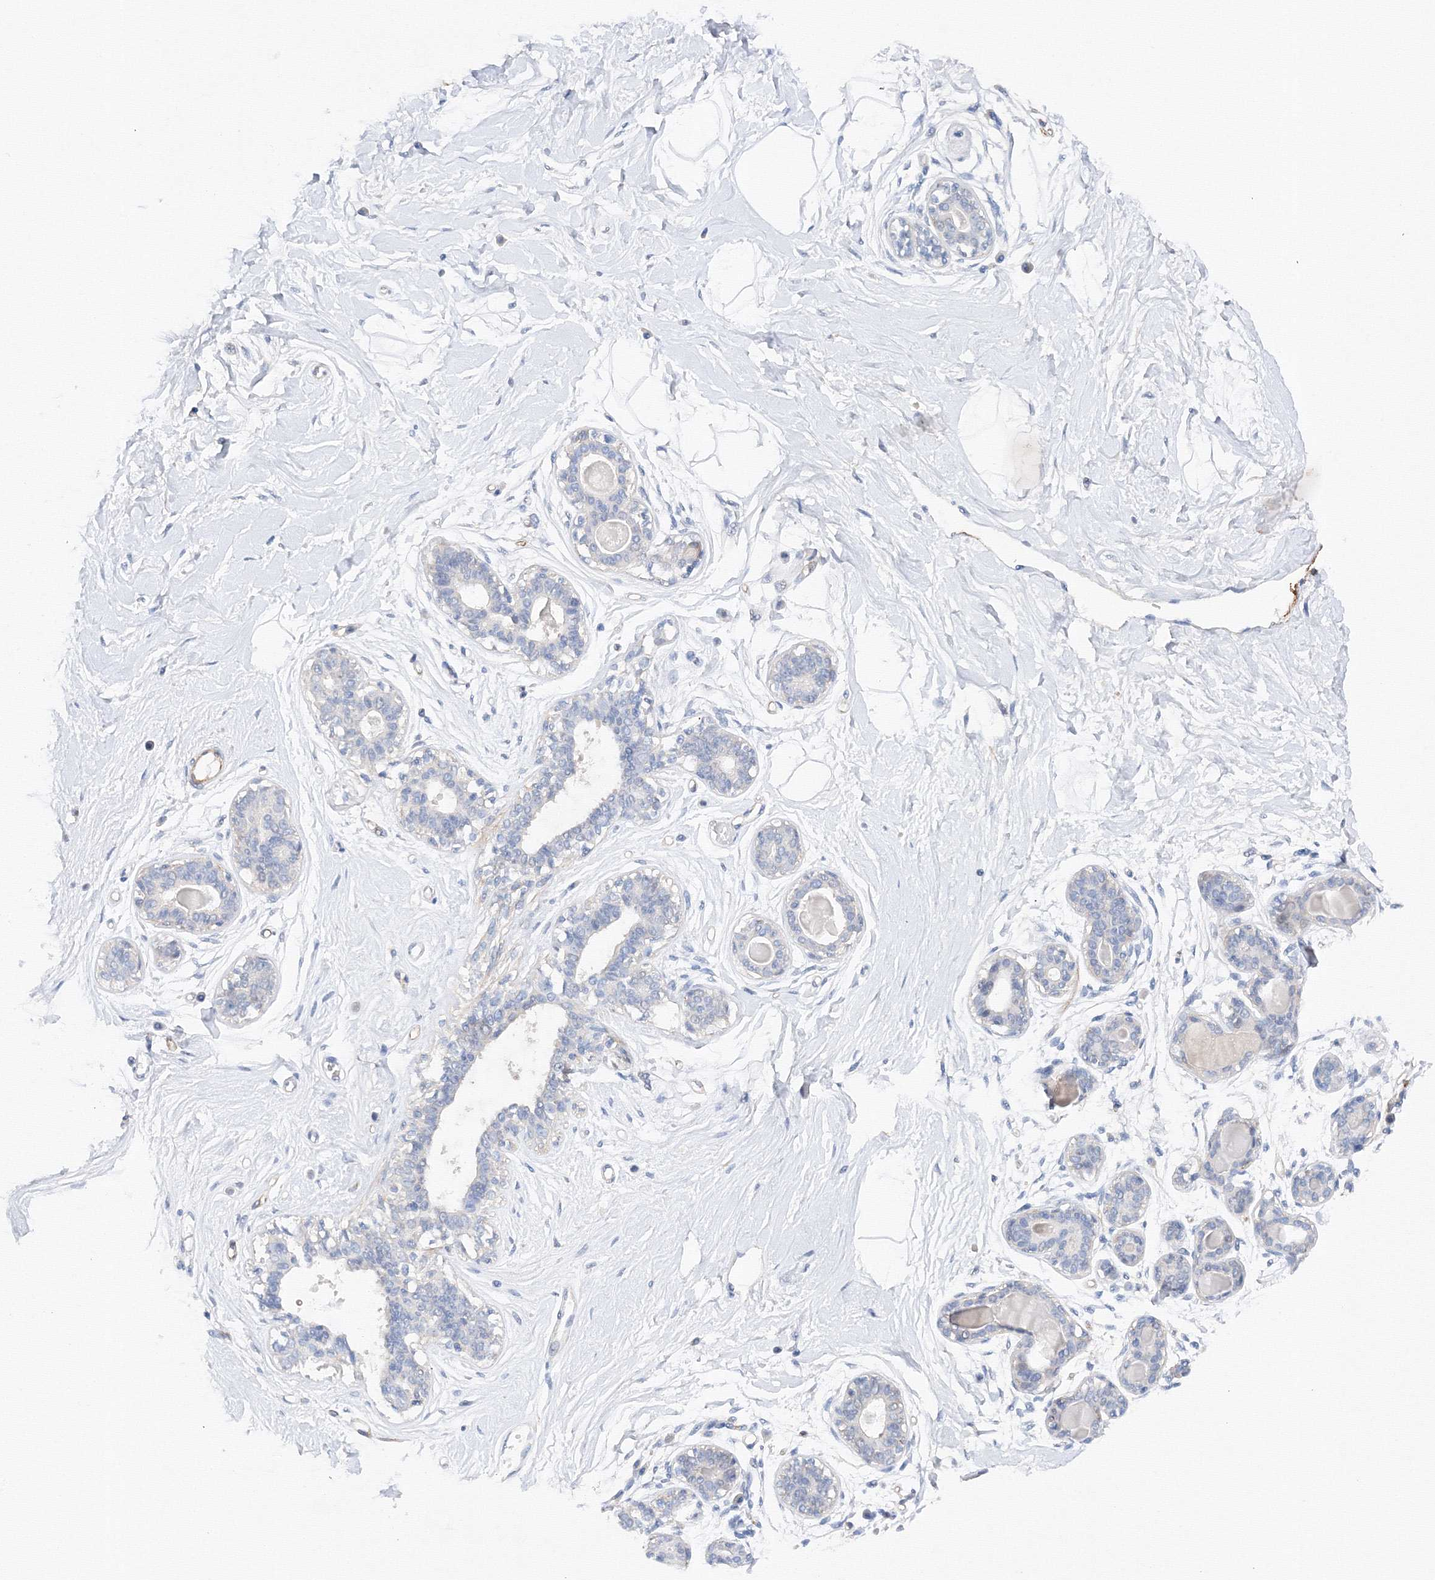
{"staining": {"intensity": "negative", "quantity": "none", "location": "none"}, "tissue": "breast", "cell_type": "Adipocytes", "image_type": "normal", "snomed": [{"axis": "morphology", "description": "Normal tissue, NOS"}, {"axis": "topography", "description": "Breast"}], "caption": "Immunohistochemistry (IHC) histopathology image of normal breast: breast stained with DAB displays no significant protein positivity in adipocytes. (DAB immunohistochemistry (IHC) with hematoxylin counter stain).", "gene": "DIS3L2", "patient": {"sex": "female", "age": 45}}